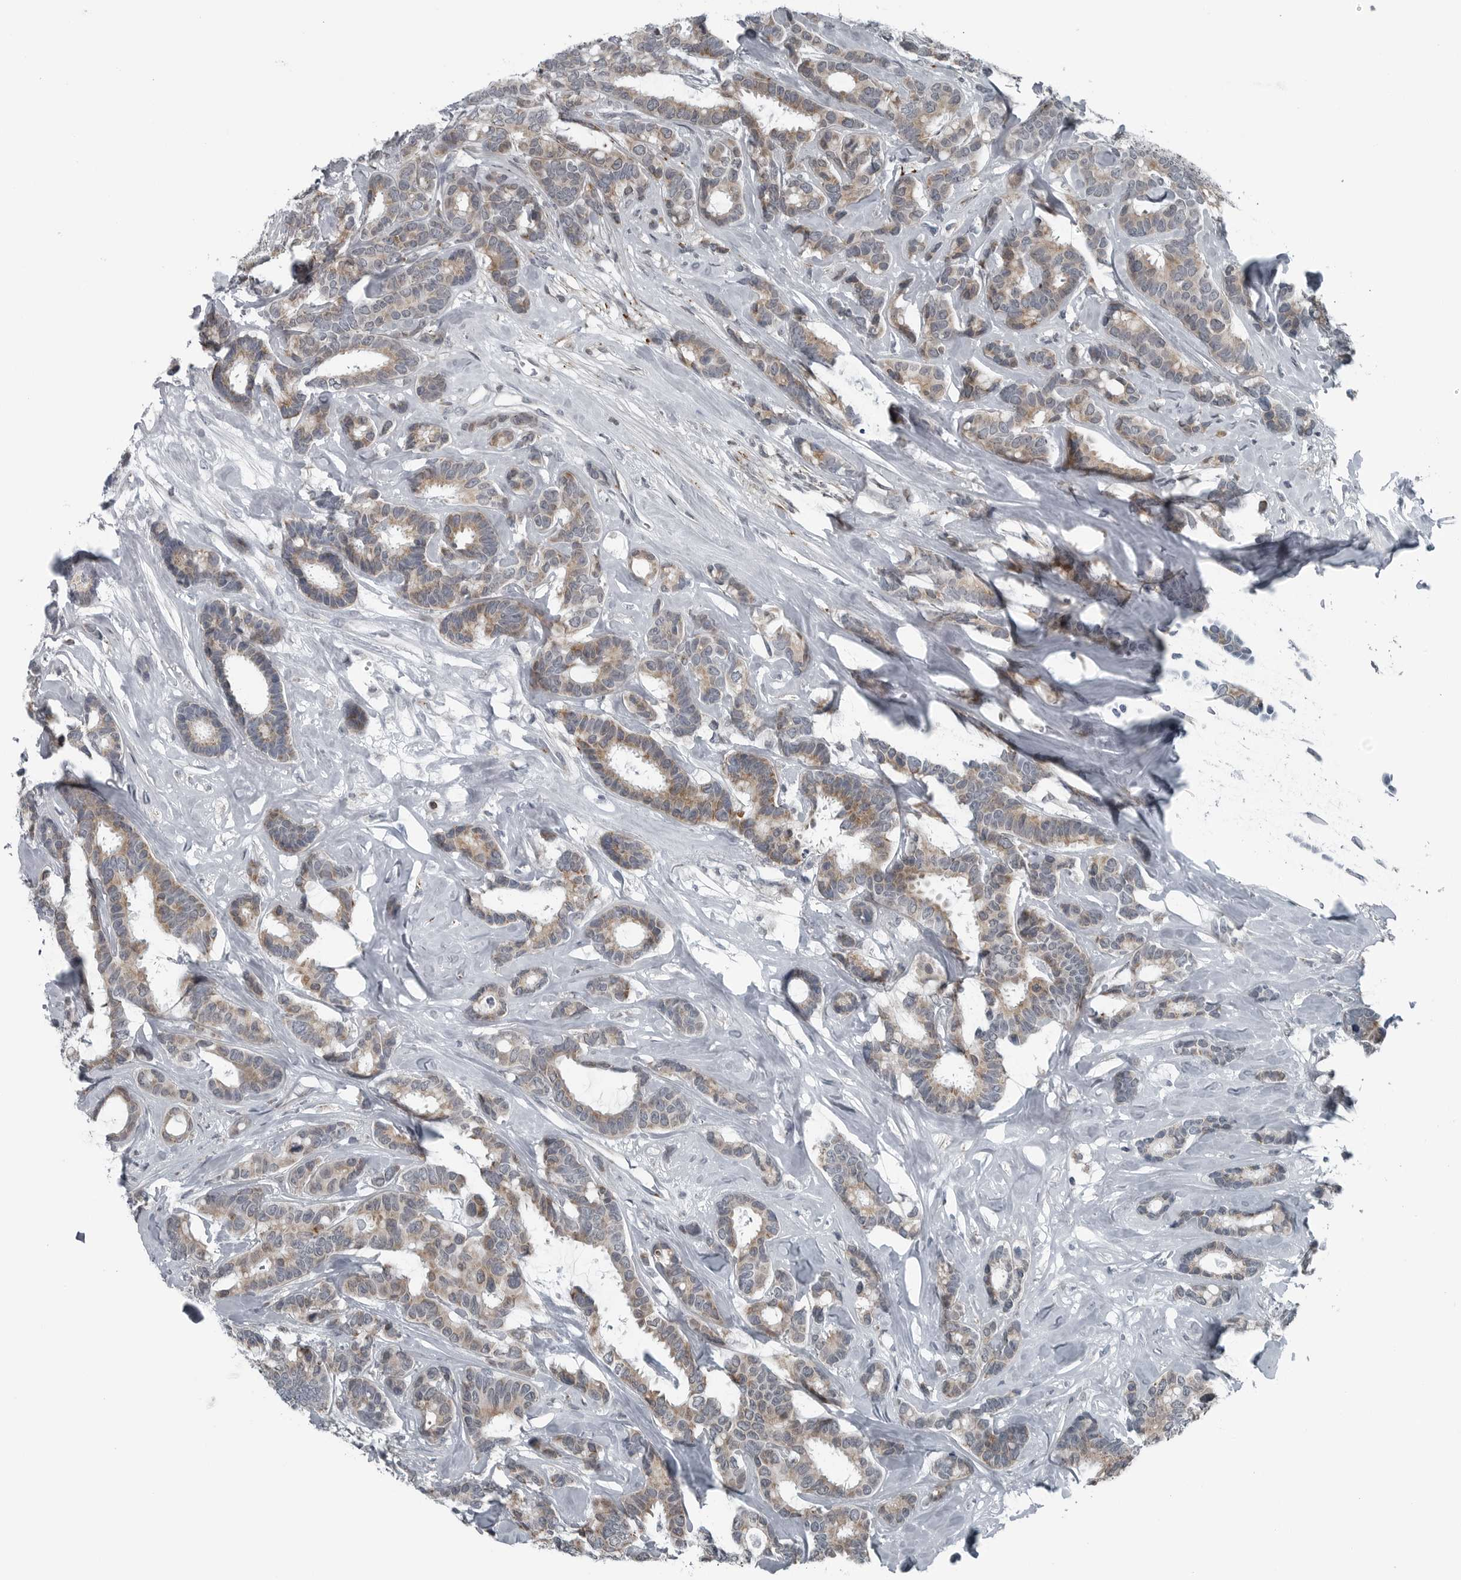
{"staining": {"intensity": "moderate", "quantity": ">75%", "location": "cytoplasmic/membranous"}, "tissue": "breast cancer", "cell_type": "Tumor cells", "image_type": "cancer", "snomed": [{"axis": "morphology", "description": "Duct carcinoma"}, {"axis": "topography", "description": "Breast"}], "caption": "Protein expression analysis of human breast cancer (invasive ductal carcinoma) reveals moderate cytoplasmic/membranous positivity in approximately >75% of tumor cells.", "gene": "GAK", "patient": {"sex": "female", "age": 87}}